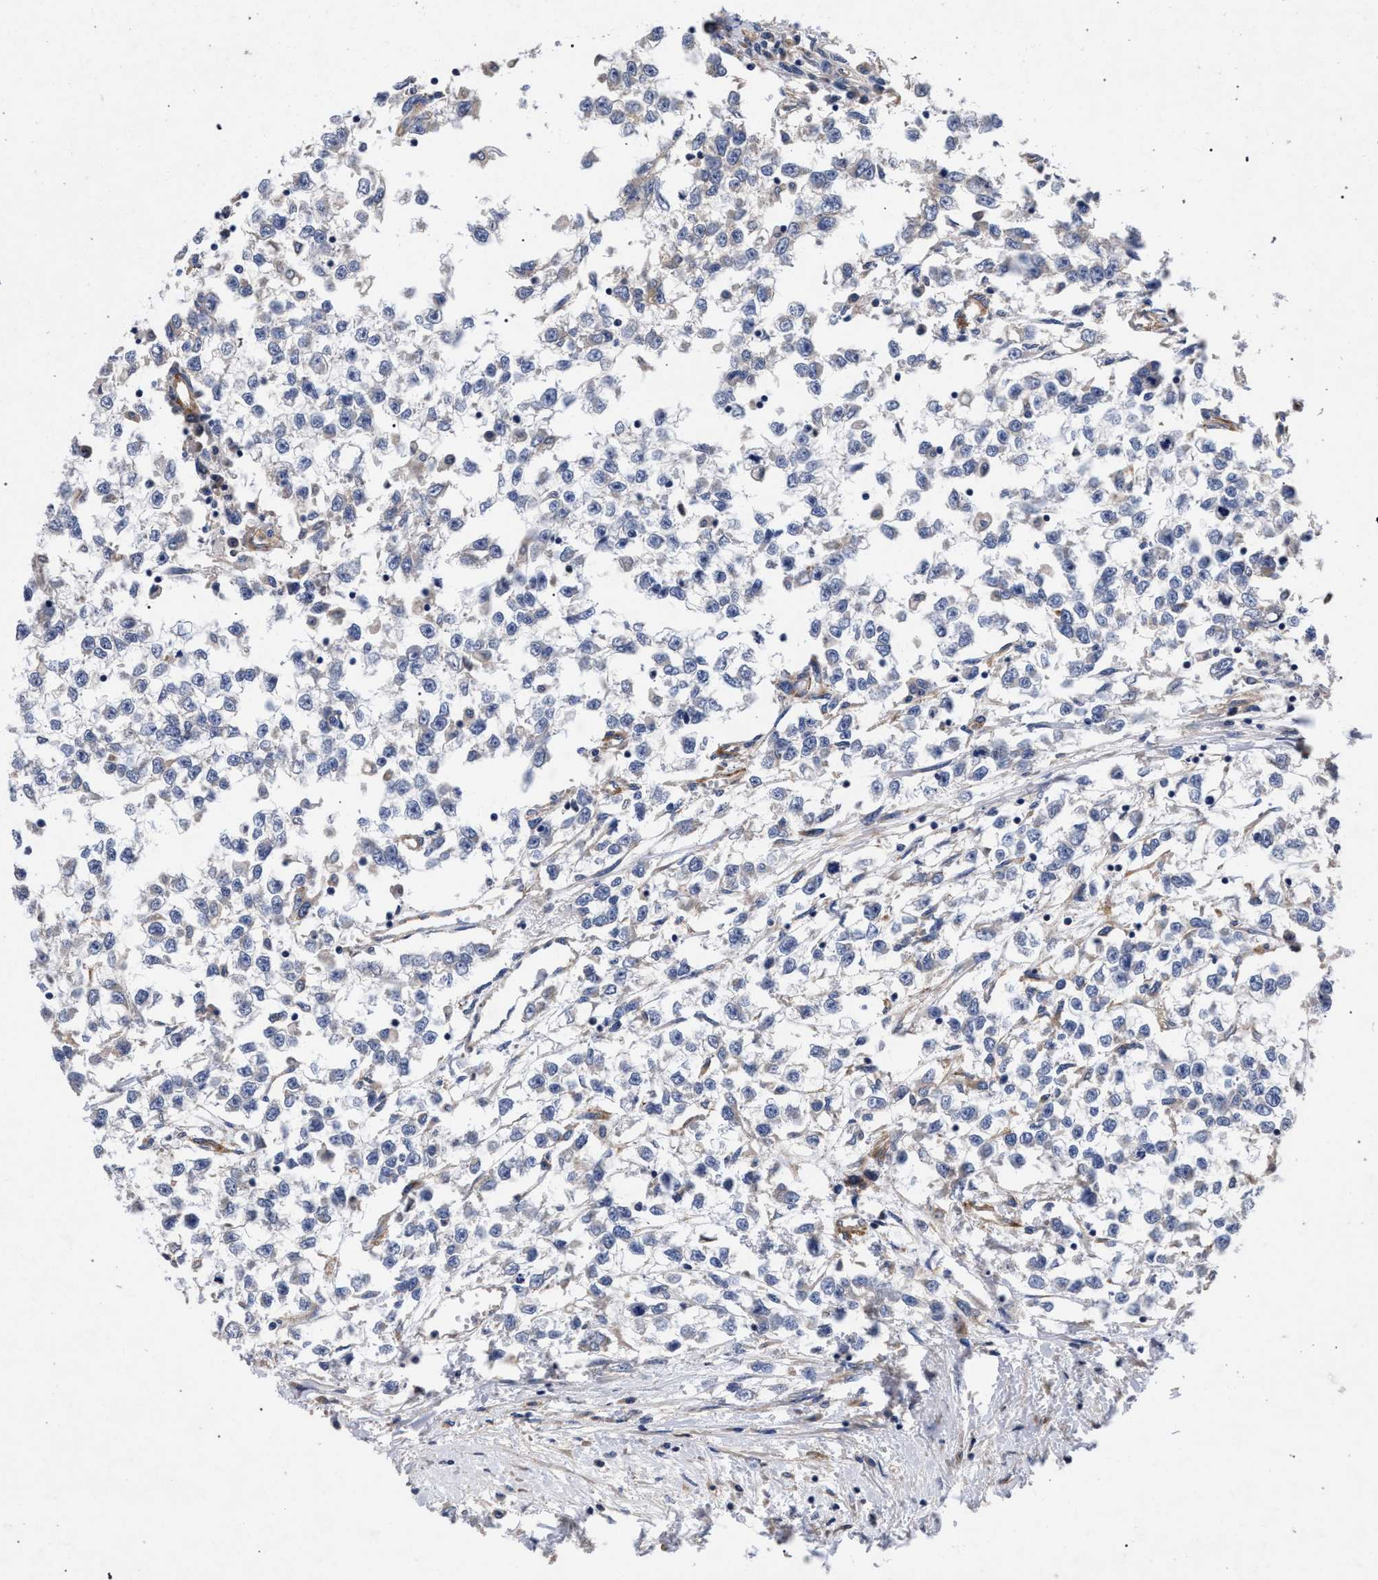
{"staining": {"intensity": "negative", "quantity": "none", "location": "none"}, "tissue": "testis cancer", "cell_type": "Tumor cells", "image_type": "cancer", "snomed": [{"axis": "morphology", "description": "Seminoma, NOS"}, {"axis": "morphology", "description": "Carcinoma, Embryonal, NOS"}, {"axis": "topography", "description": "Testis"}], "caption": "Immunohistochemical staining of seminoma (testis) demonstrates no significant positivity in tumor cells.", "gene": "CFAP95", "patient": {"sex": "male", "age": 51}}